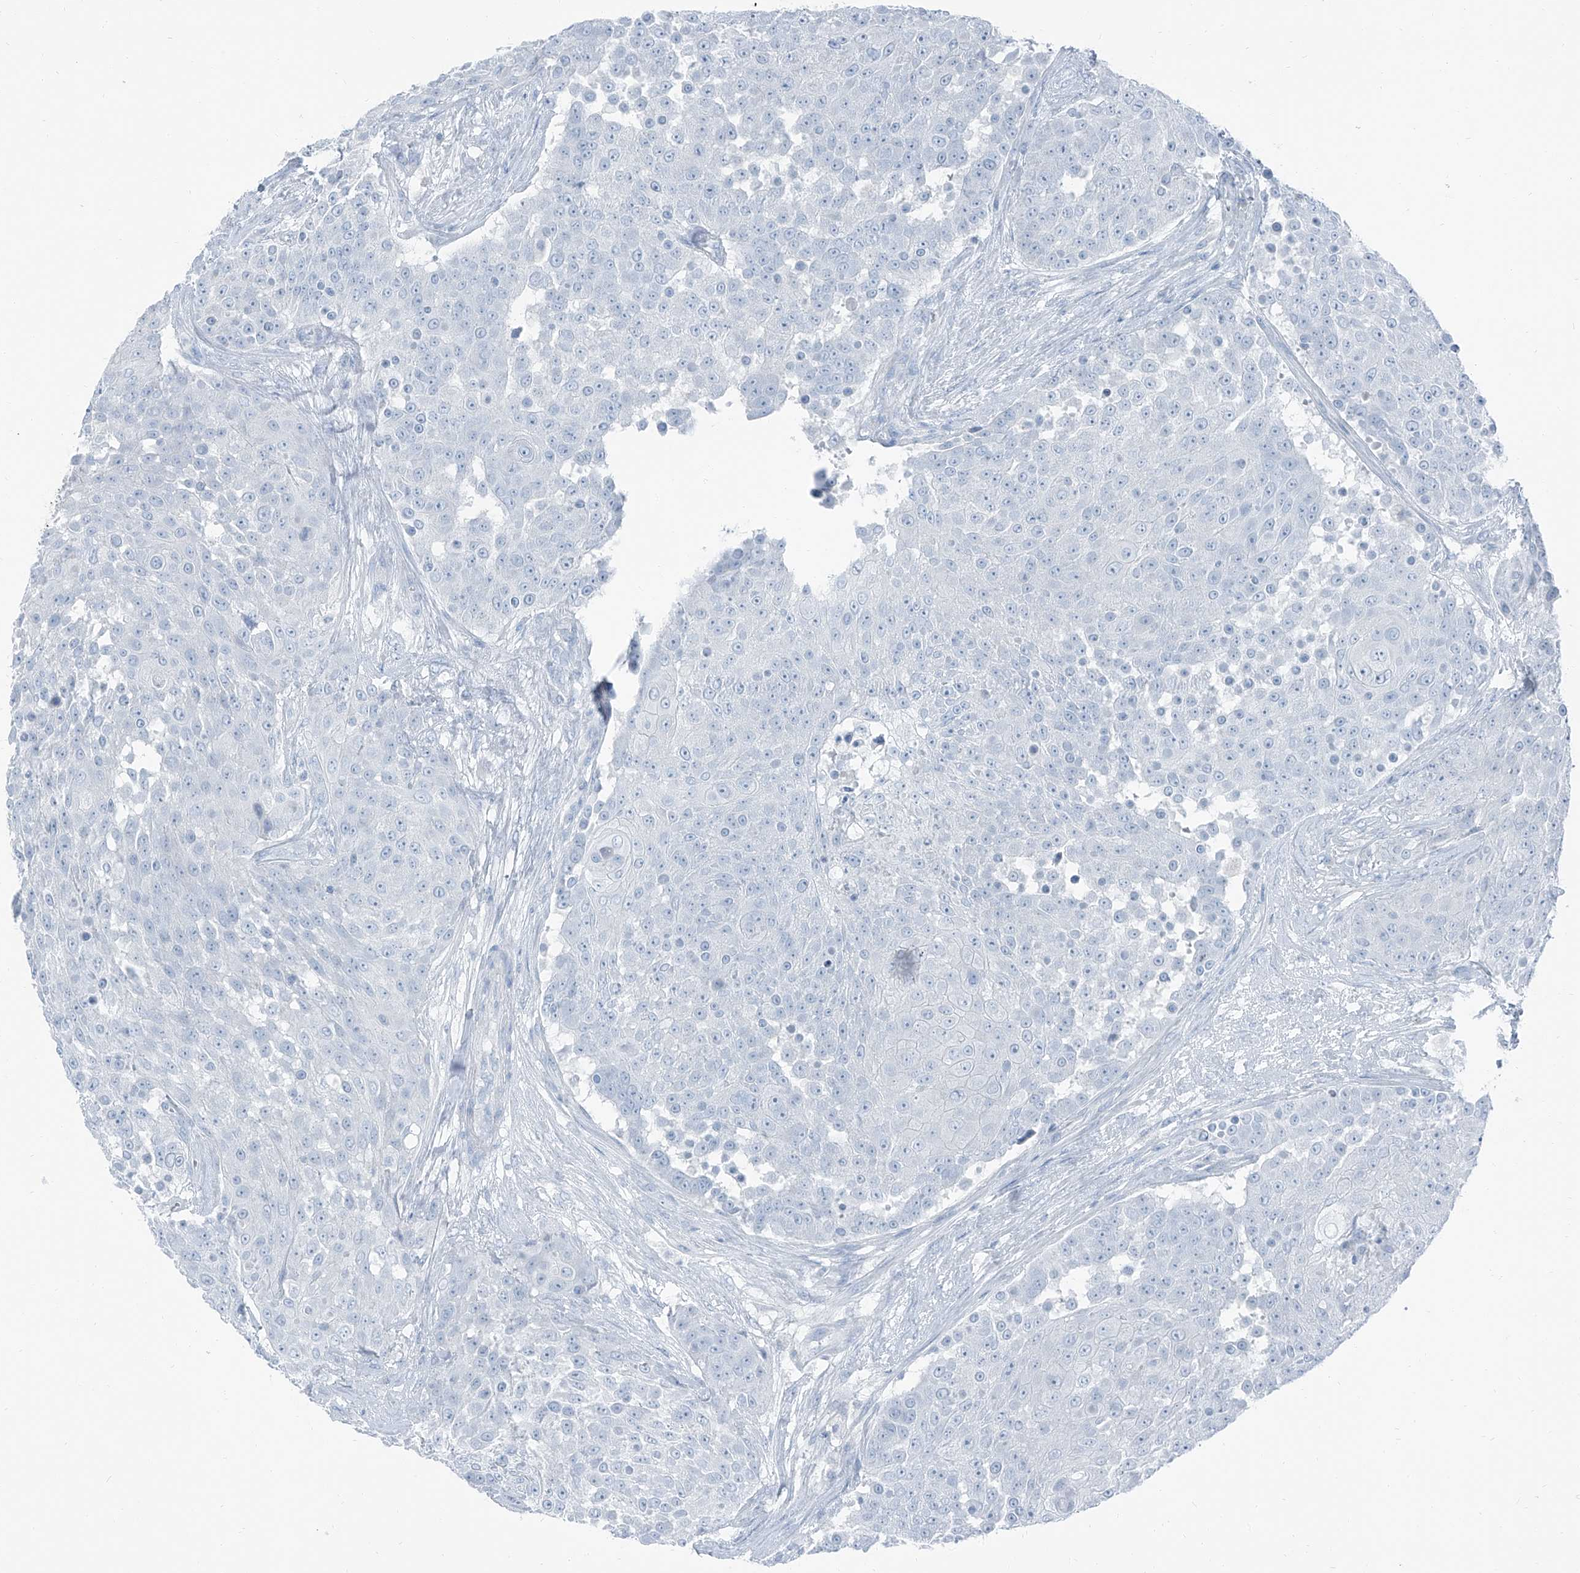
{"staining": {"intensity": "negative", "quantity": "none", "location": "none"}, "tissue": "urothelial cancer", "cell_type": "Tumor cells", "image_type": "cancer", "snomed": [{"axis": "morphology", "description": "Urothelial carcinoma, High grade"}, {"axis": "topography", "description": "Urinary bladder"}], "caption": "A micrograph of human urothelial cancer is negative for staining in tumor cells.", "gene": "RGN", "patient": {"sex": "female", "age": 63}}